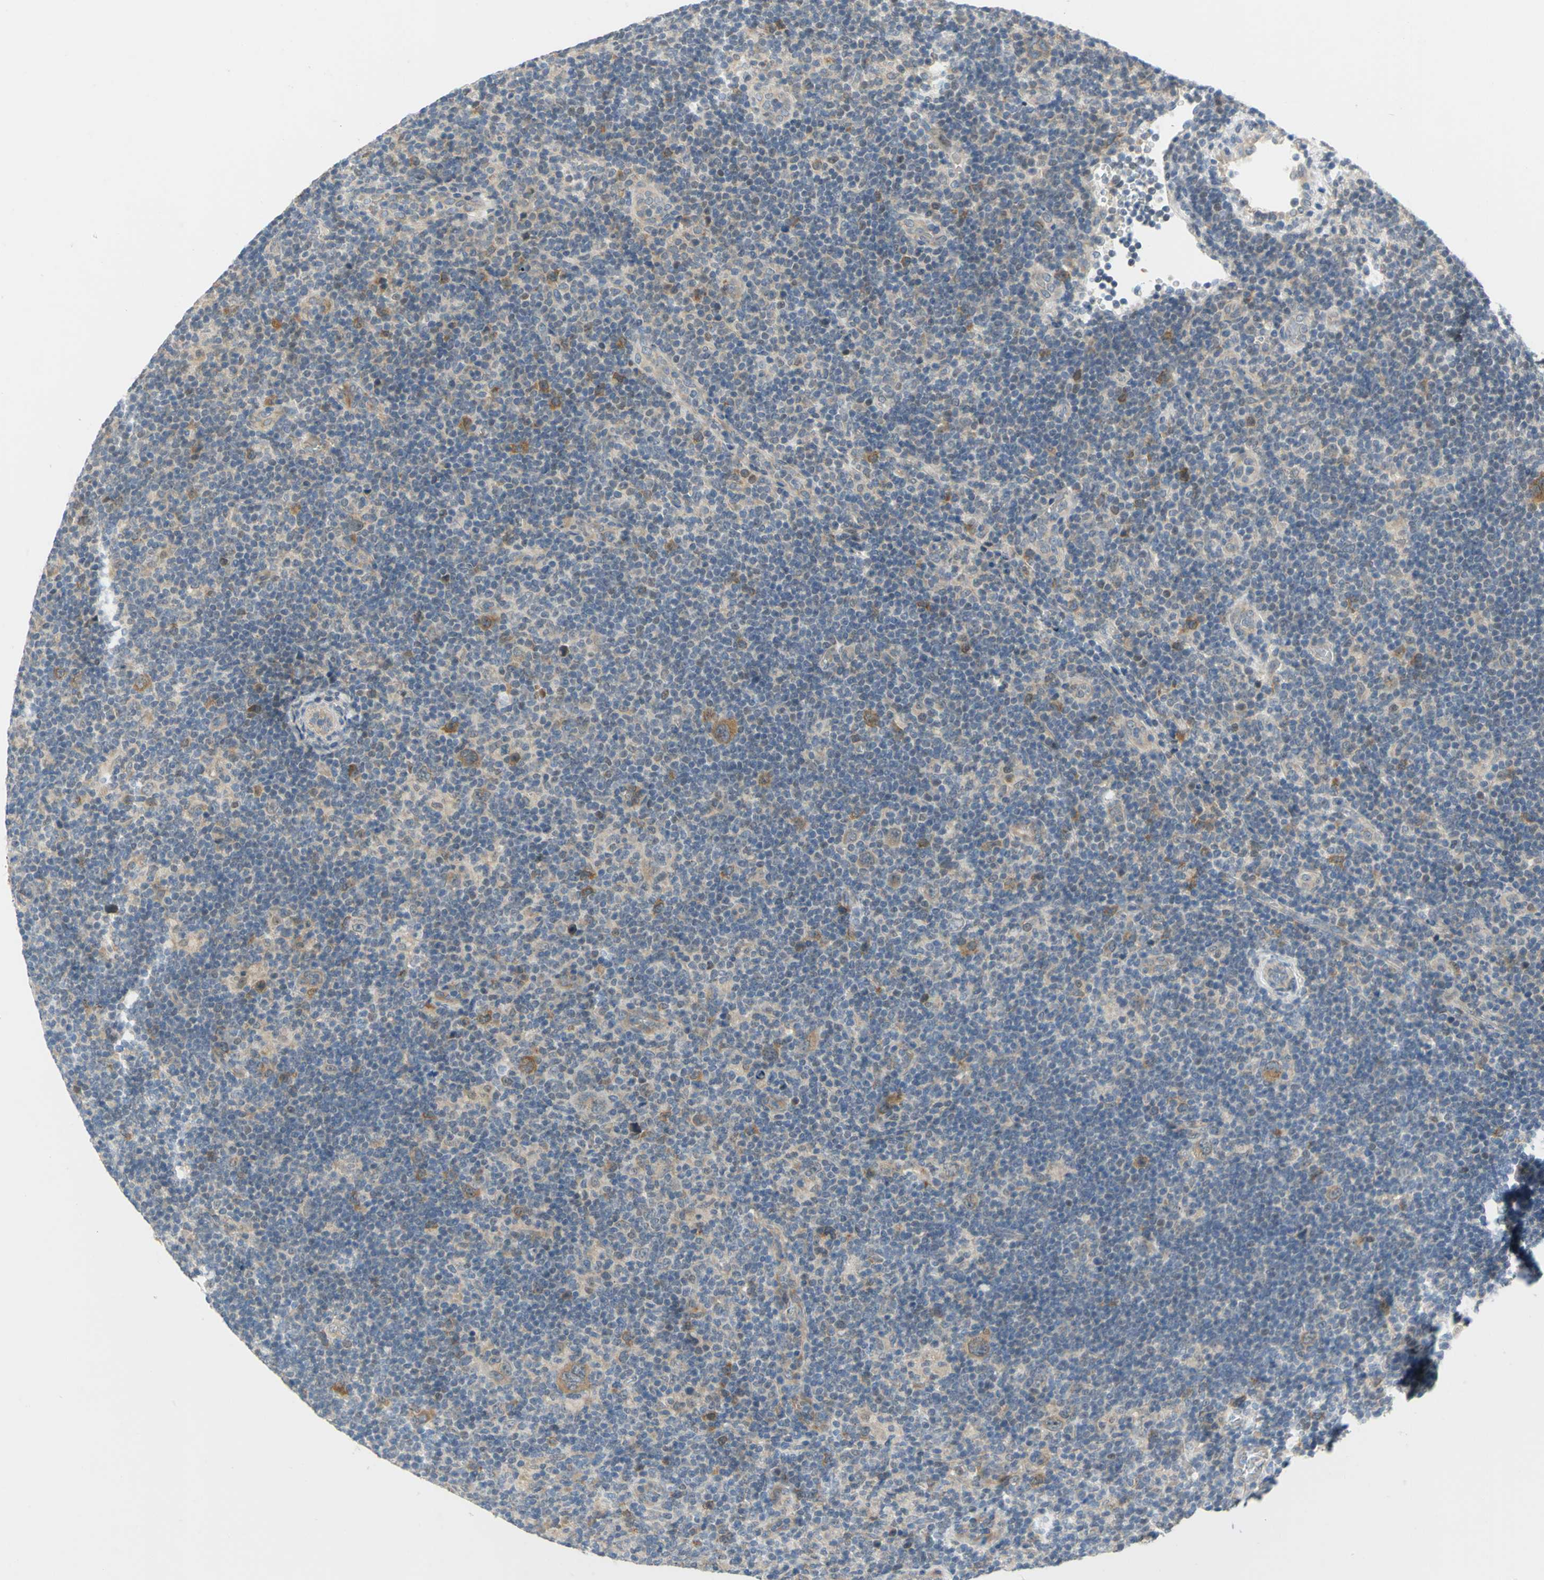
{"staining": {"intensity": "weak", "quantity": ">75%", "location": "cytoplasmic/membranous"}, "tissue": "lymphoma", "cell_type": "Tumor cells", "image_type": "cancer", "snomed": [{"axis": "morphology", "description": "Hodgkin's disease, NOS"}, {"axis": "topography", "description": "Lymph node"}], "caption": "Immunohistochemical staining of human lymphoma exhibits low levels of weak cytoplasmic/membranous positivity in about >75% of tumor cells. The protein of interest is stained brown, and the nuclei are stained in blue (DAB IHC with brightfield microscopy, high magnification).", "gene": "CCNB2", "patient": {"sex": "female", "age": 57}}